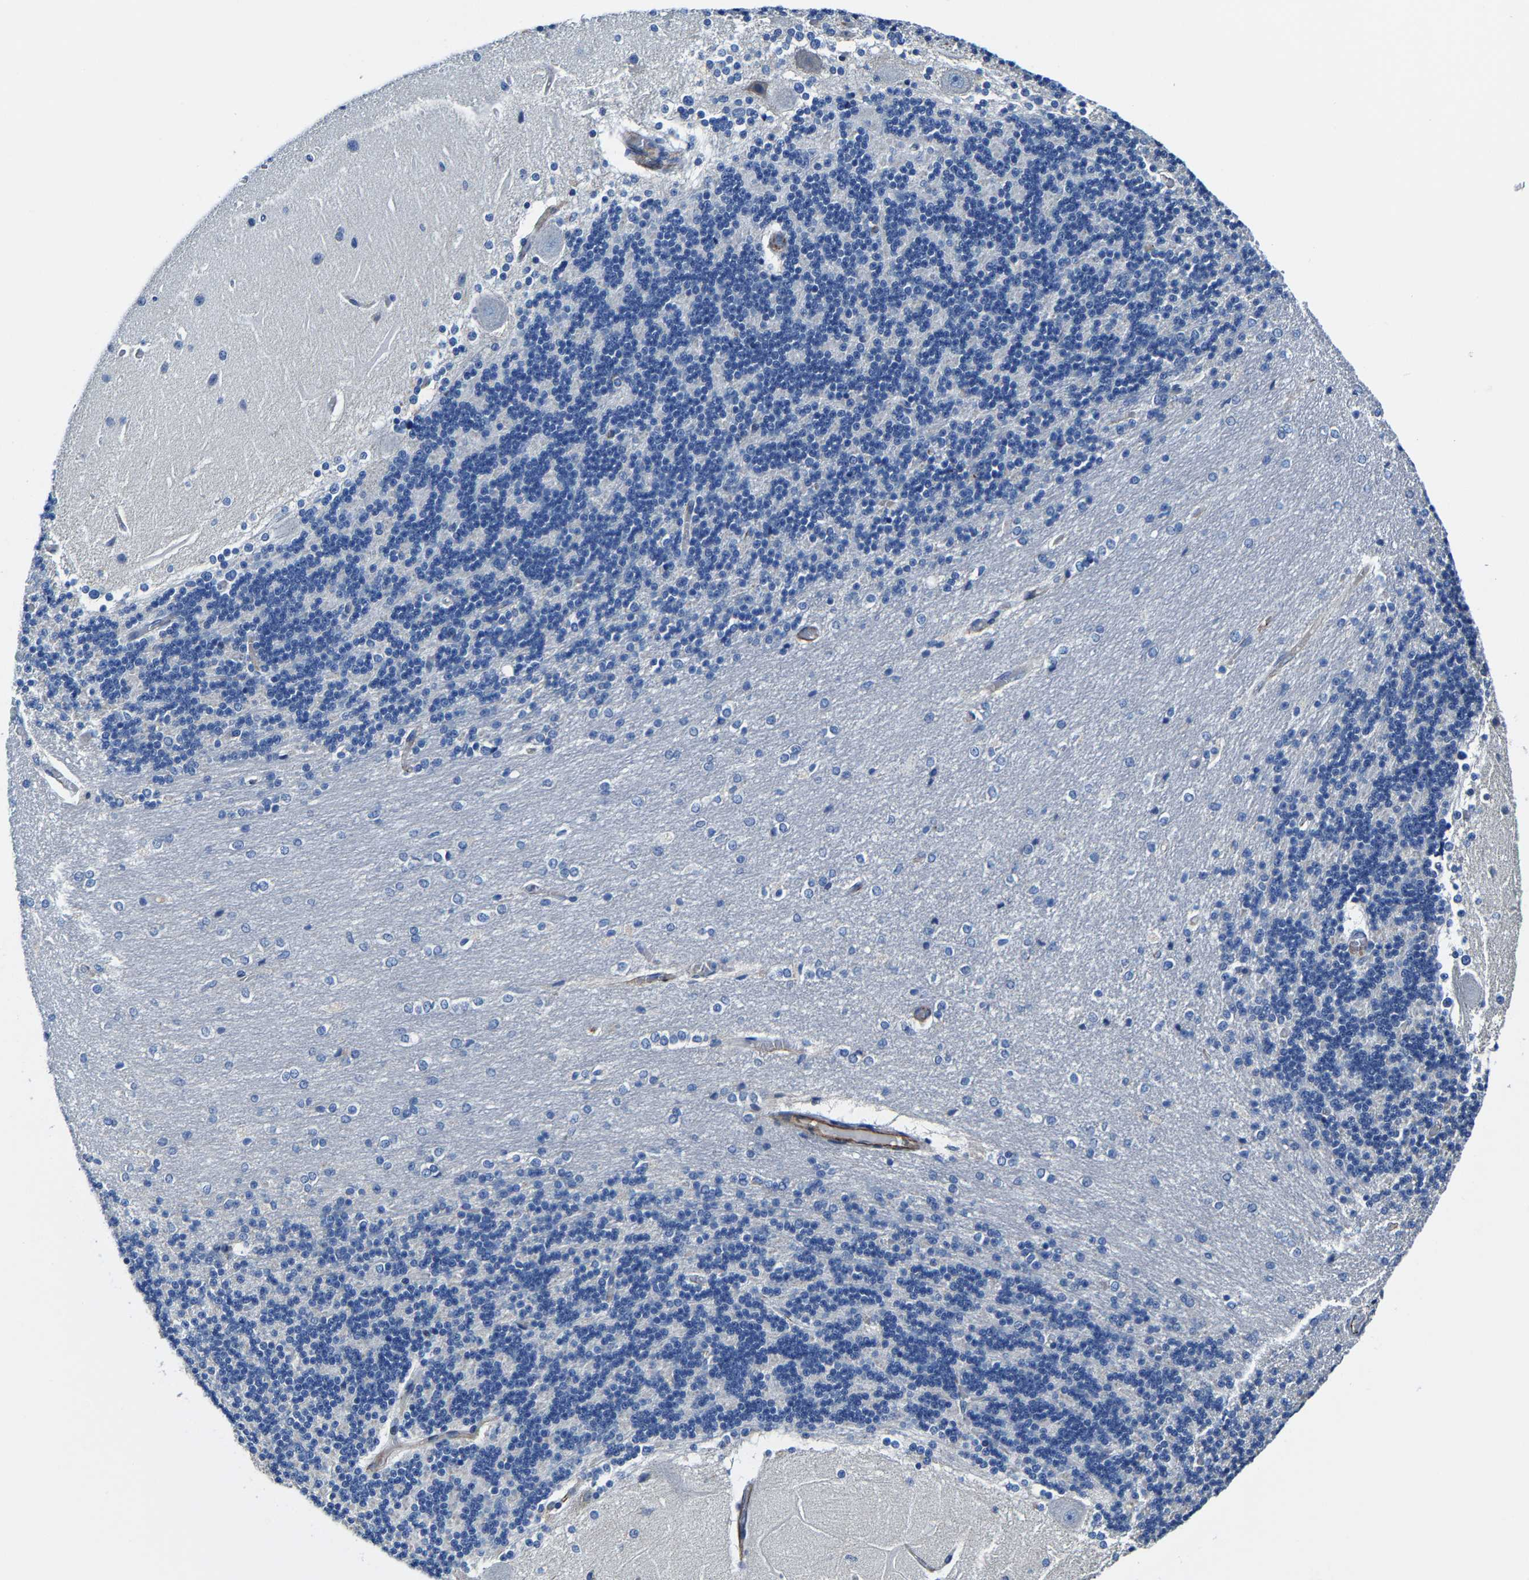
{"staining": {"intensity": "negative", "quantity": "none", "location": "none"}, "tissue": "cerebellum", "cell_type": "Cells in granular layer", "image_type": "normal", "snomed": [{"axis": "morphology", "description": "Normal tissue, NOS"}, {"axis": "topography", "description": "Cerebellum"}], "caption": "Immunohistochemistry (IHC) image of unremarkable cerebellum stained for a protein (brown), which reveals no expression in cells in granular layer.", "gene": "MMEL1", "patient": {"sex": "female", "age": 54}}